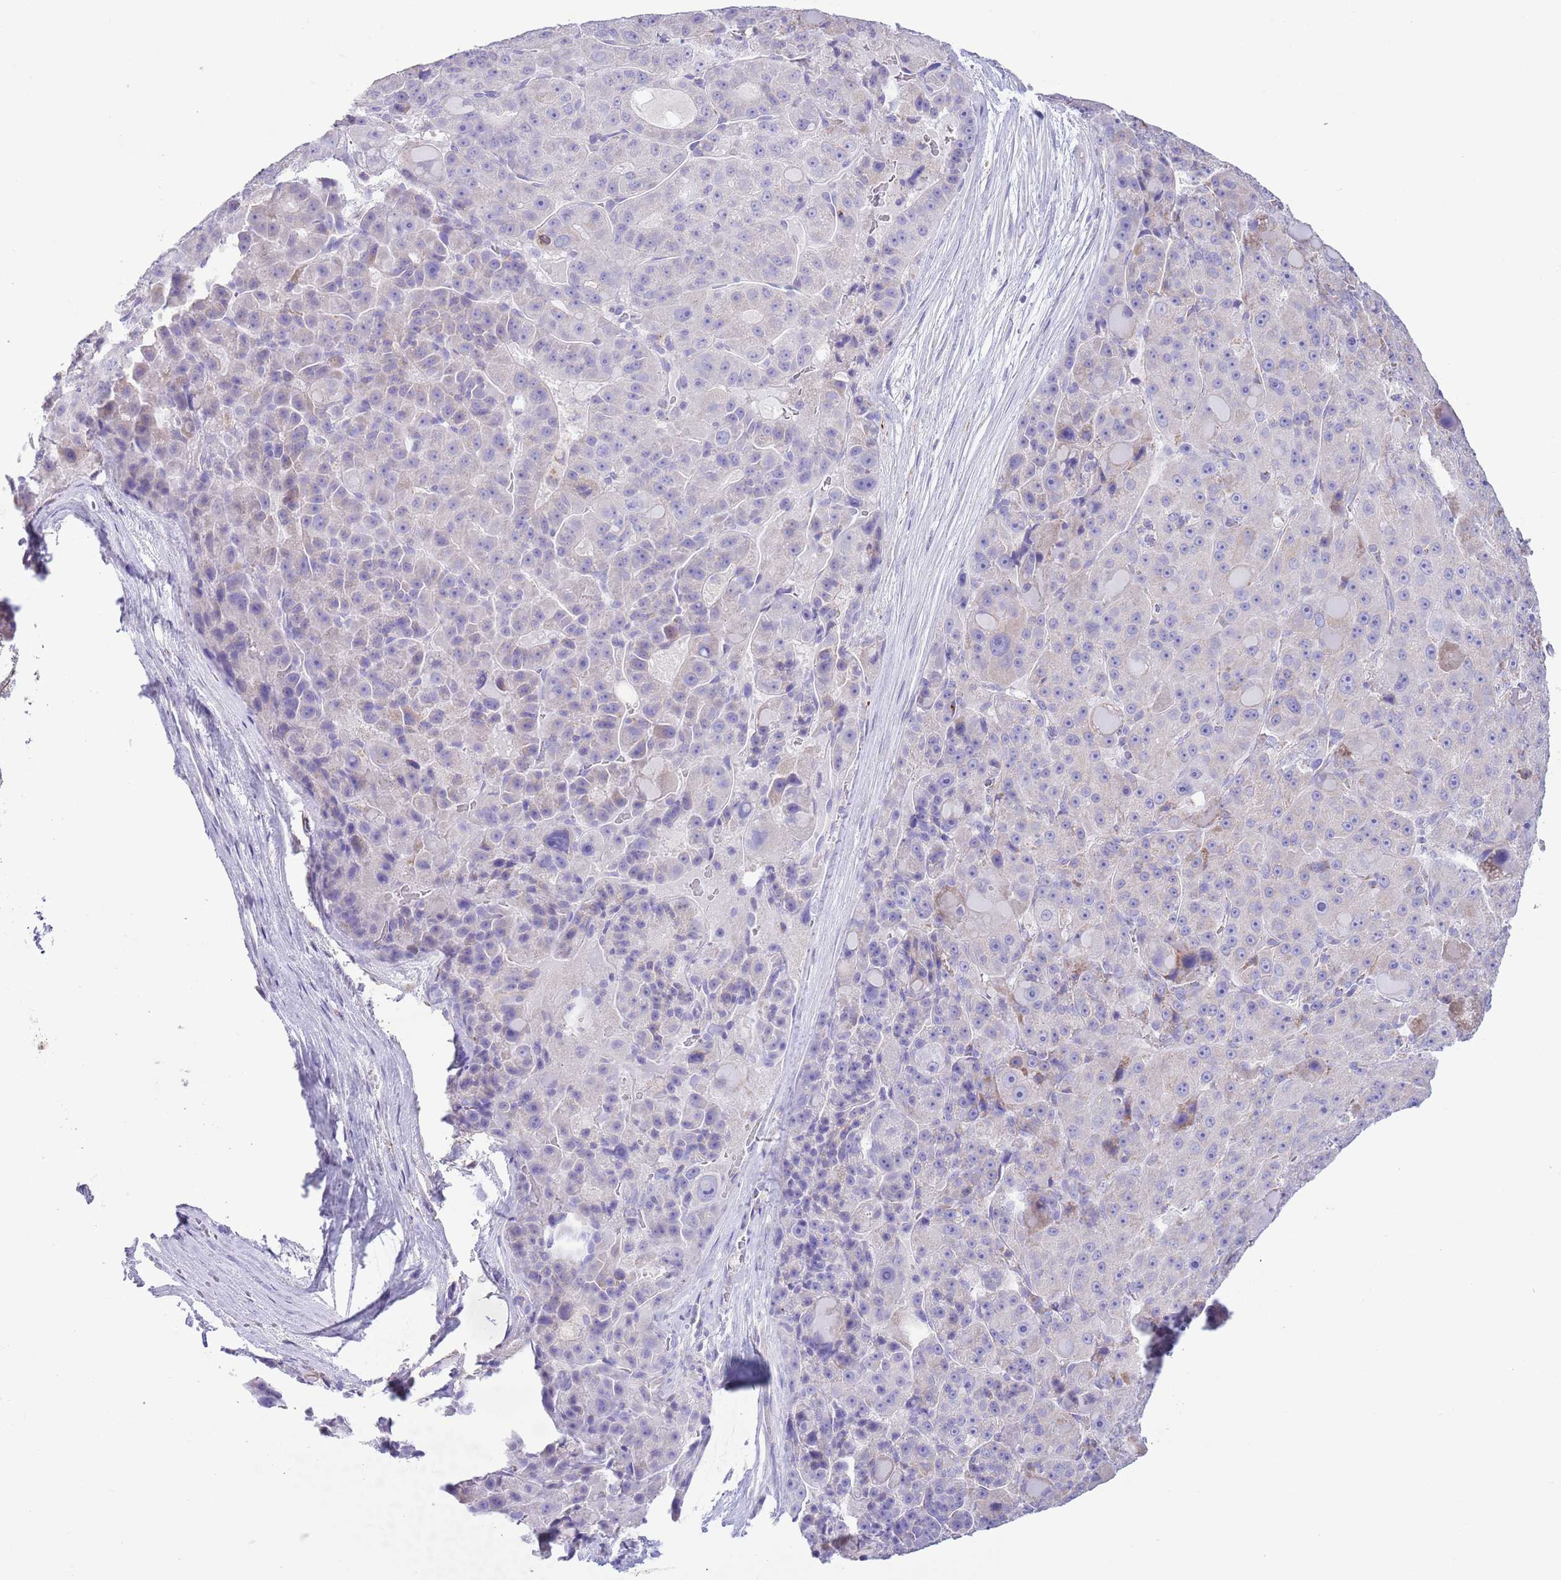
{"staining": {"intensity": "weak", "quantity": "<25%", "location": "cytoplasmic/membranous"}, "tissue": "liver cancer", "cell_type": "Tumor cells", "image_type": "cancer", "snomed": [{"axis": "morphology", "description": "Carcinoma, Hepatocellular, NOS"}, {"axis": "topography", "description": "Liver"}], "caption": "An immunohistochemistry histopathology image of hepatocellular carcinoma (liver) is shown. There is no staining in tumor cells of hepatocellular carcinoma (liver).", "gene": "ATP6V1B1", "patient": {"sex": "male", "age": 76}}